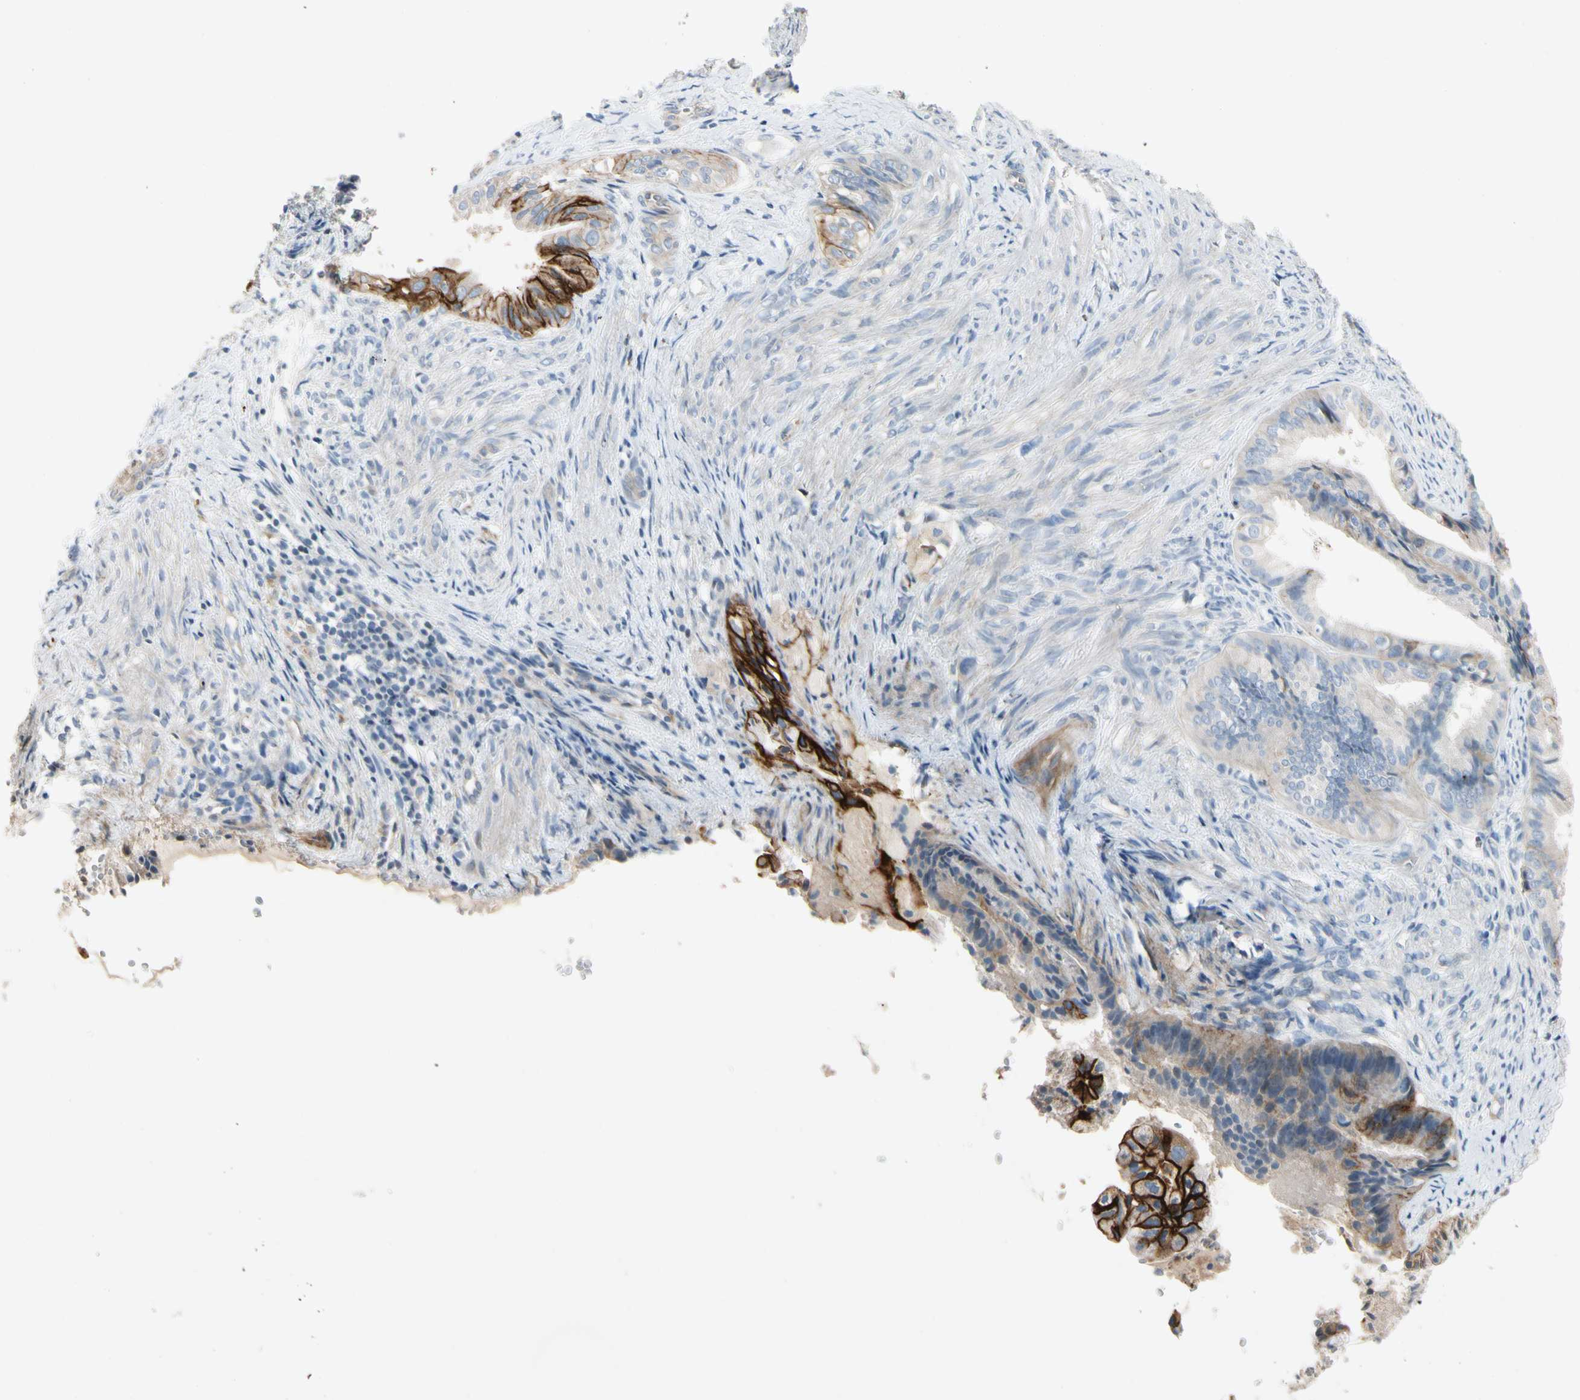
{"staining": {"intensity": "weak", "quantity": "<25%", "location": "cytoplasmic/membranous"}, "tissue": "endometrial cancer", "cell_type": "Tumor cells", "image_type": "cancer", "snomed": [{"axis": "morphology", "description": "Adenocarcinoma, NOS"}, {"axis": "topography", "description": "Endometrium"}], "caption": "Immunohistochemistry (IHC) histopathology image of neoplastic tissue: endometrial cancer (adenocarcinoma) stained with DAB (3,3'-diaminobenzidine) demonstrates no significant protein staining in tumor cells. The staining is performed using DAB (3,3'-diaminobenzidine) brown chromogen with nuclei counter-stained in using hematoxylin.", "gene": "ITGA3", "patient": {"sex": "female", "age": 86}}